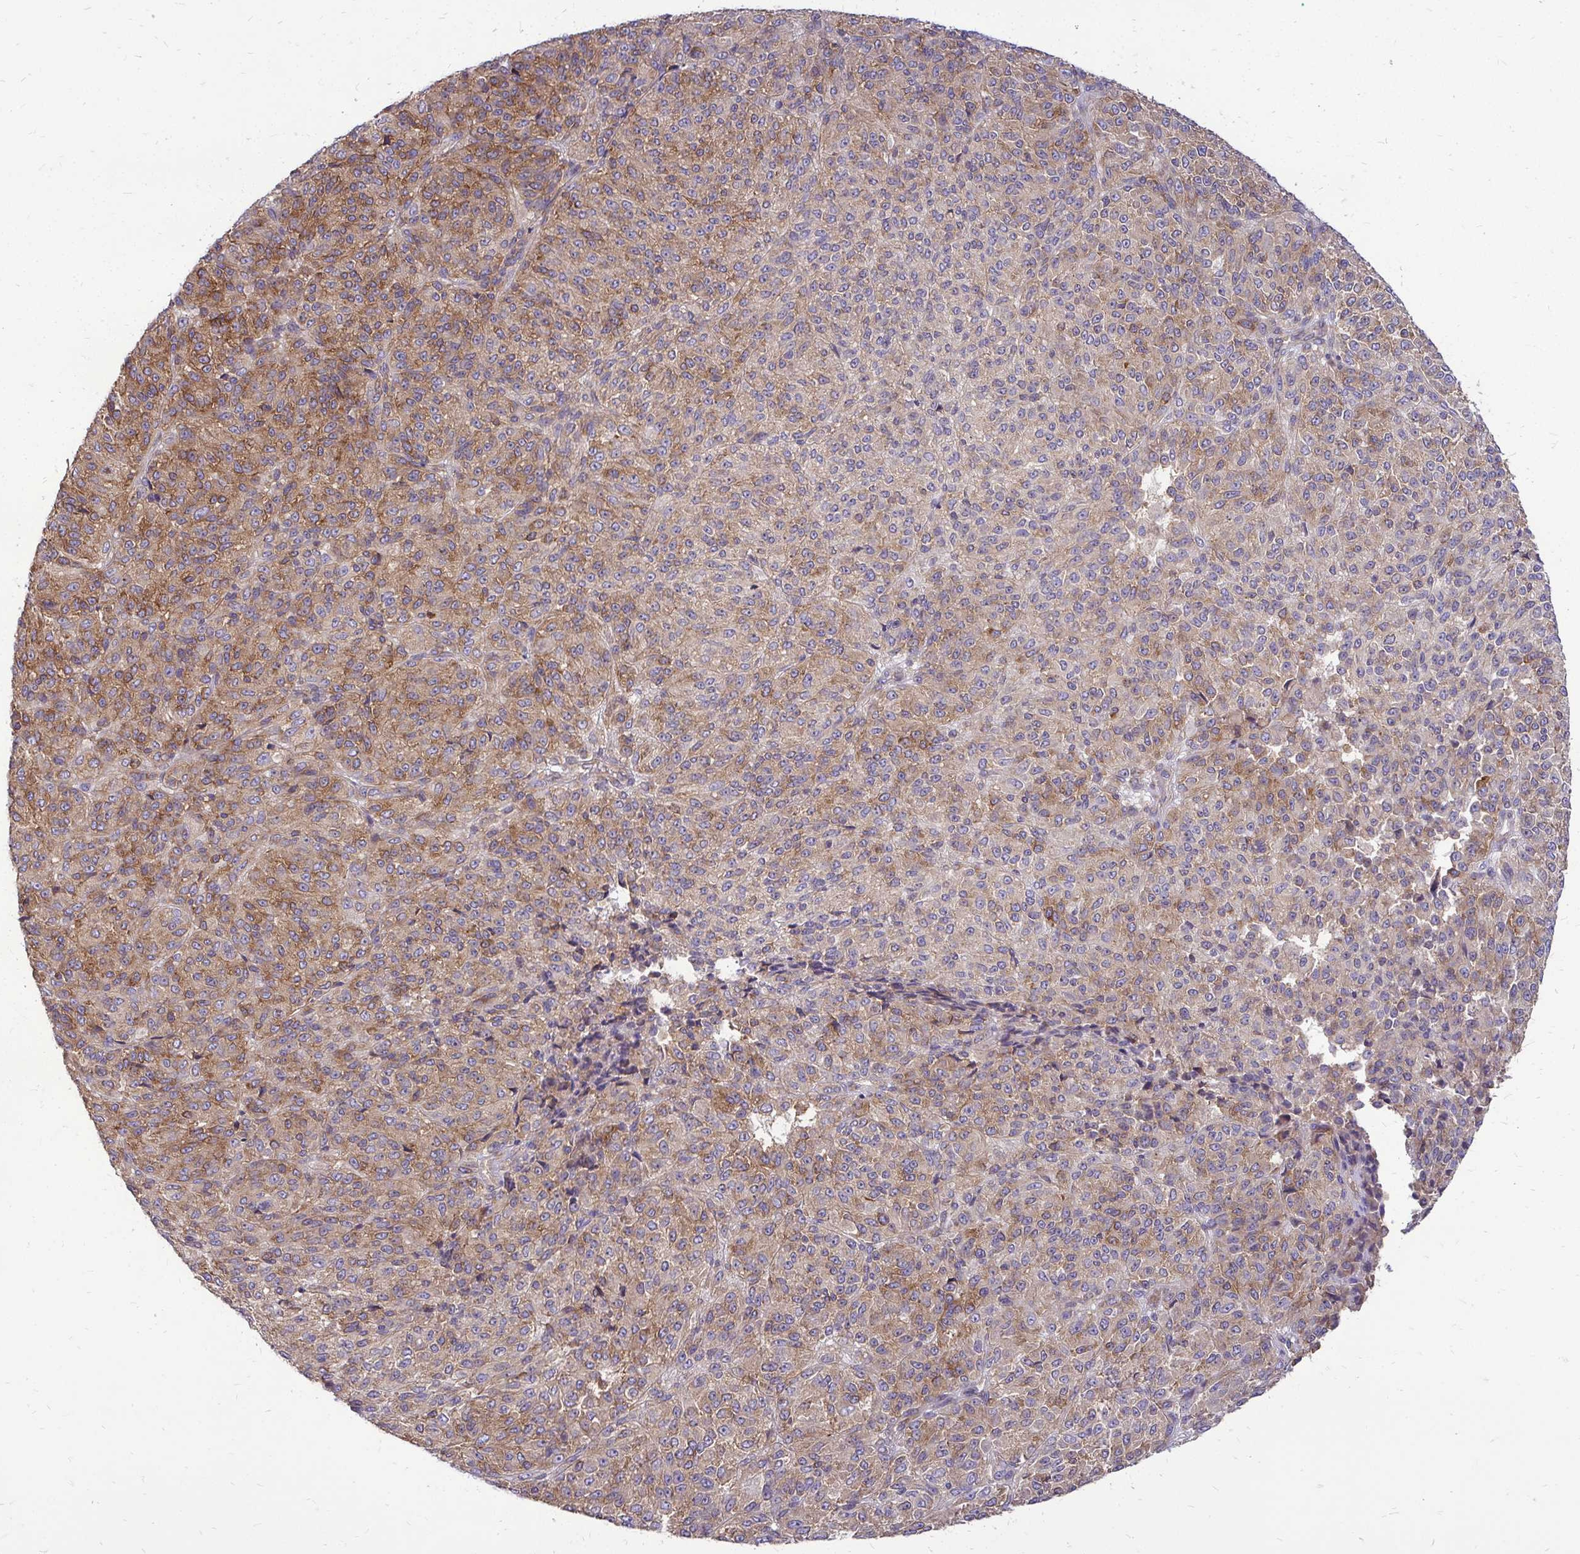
{"staining": {"intensity": "moderate", "quantity": ">75%", "location": "cytoplasmic/membranous"}, "tissue": "melanoma", "cell_type": "Tumor cells", "image_type": "cancer", "snomed": [{"axis": "morphology", "description": "Malignant melanoma, Metastatic site"}, {"axis": "topography", "description": "Brain"}], "caption": "Malignant melanoma (metastatic site) was stained to show a protein in brown. There is medium levels of moderate cytoplasmic/membranous positivity in approximately >75% of tumor cells. Using DAB (3,3'-diaminobenzidine) (brown) and hematoxylin (blue) stains, captured at high magnification using brightfield microscopy.", "gene": "FMR1", "patient": {"sex": "female", "age": 56}}